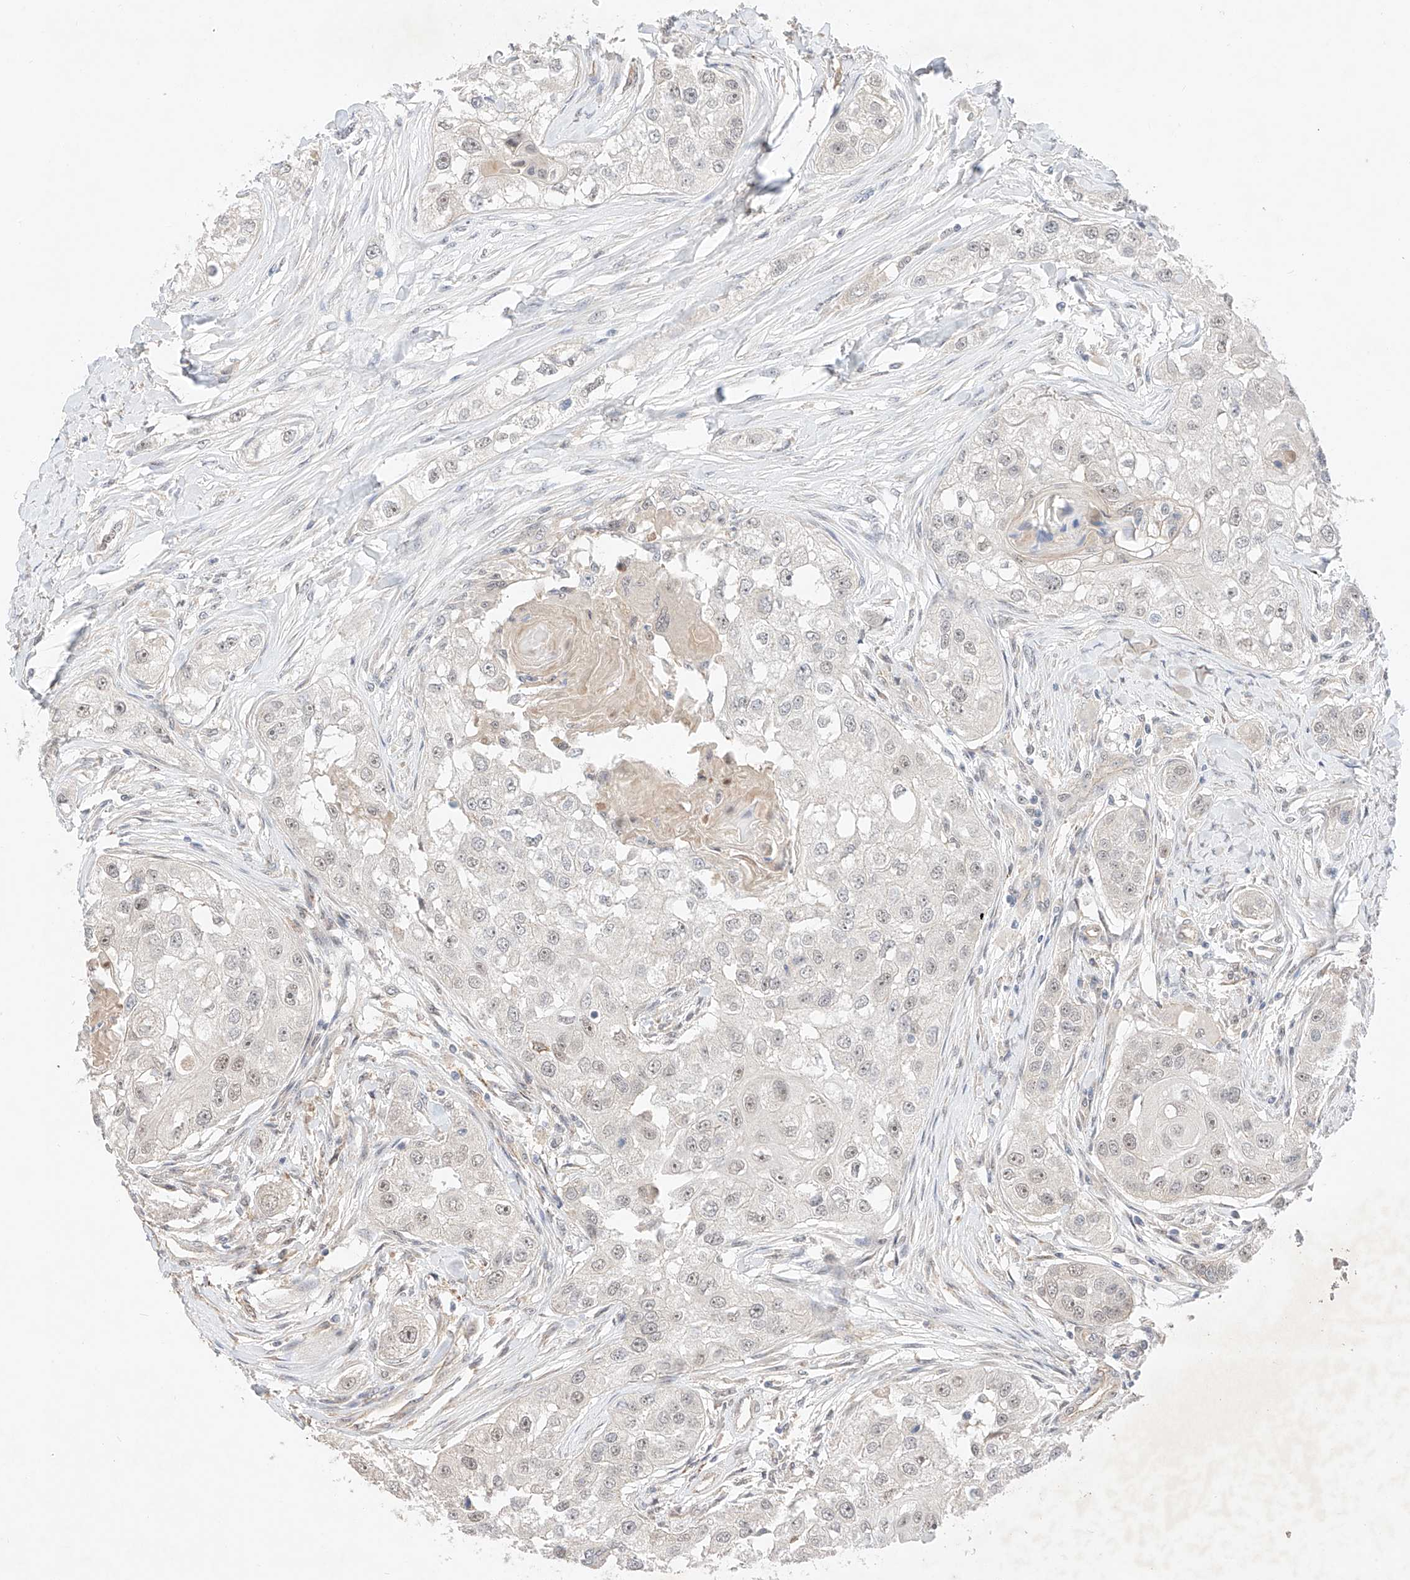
{"staining": {"intensity": "negative", "quantity": "none", "location": "none"}, "tissue": "head and neck cancer", "cell_type": "Tumor cells", "image_type": "cancer", "snomed": [{"axis": "morphology", "description": "Normal tissue, NOS"}, {"axis": "morphology", "description": "Squamous cell carcinoma, NOS"}, {"axis": "topography", "description": "Skeletal muscle"}, {"axis": "topography", "description": "Head-Neck"}], "caption": "Protein analysis of head and neck cancer (squamous cell carcinoma) shows no significant positivity in tumor cells.", "gene": "IL22RA2", "patient": {"sex": "male", "age": 51}}